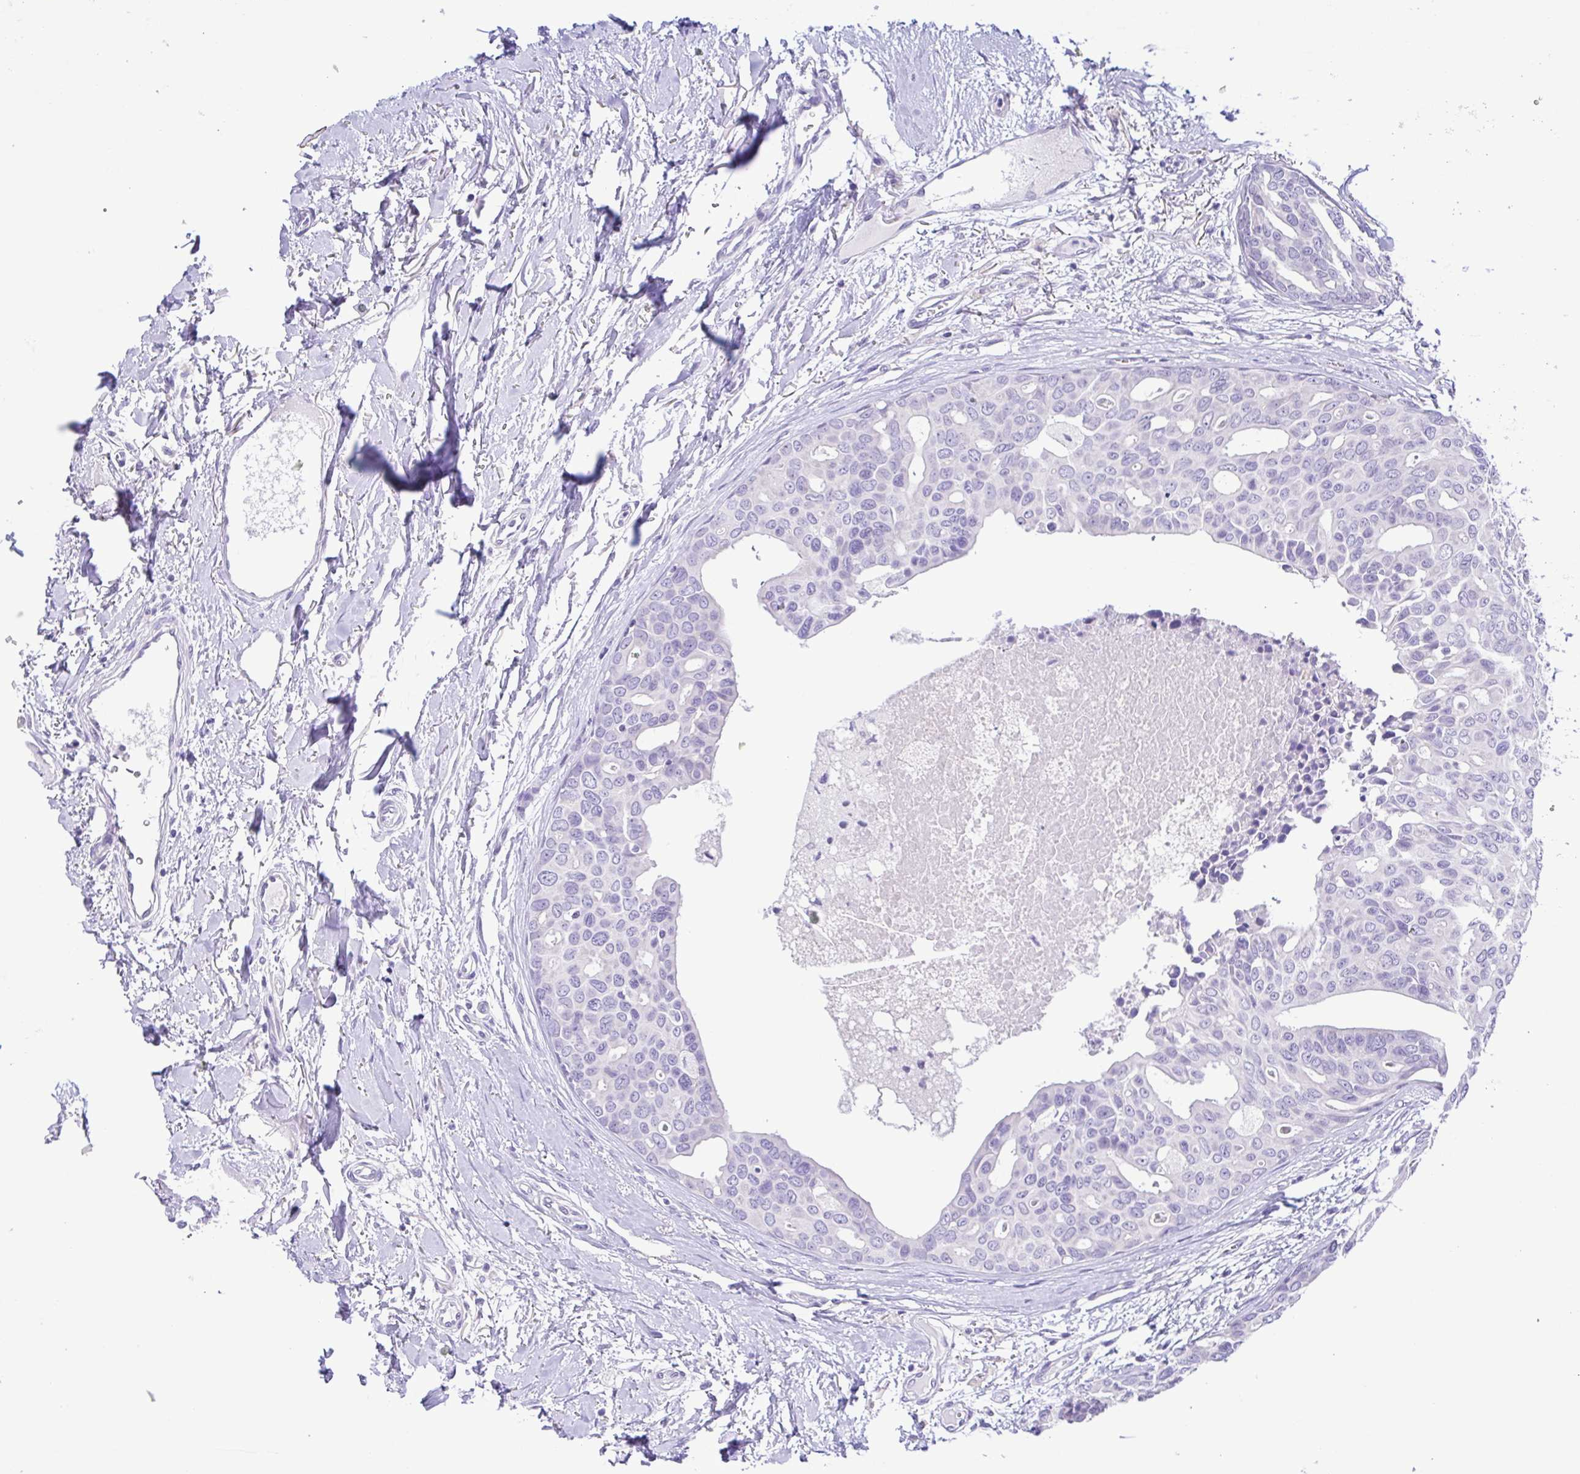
{"staining": {"intensity": "negative", "quantity": "none", "location": "none"}, "tissue": "breast cancer", "cell_type": "Tumor cells", "image_type": "cancer", "snomed": [{"axis": "morphology", "description": "Duct carcinoma"}, {"axis": "topography", "description": "Breast"}], "caption": "Immunohistochemistry (IHC) of human breast infiltrating ductal carcinoma demonstrates no staining in tumor cells.", "gene": "CD72", "patient": {"sex": "female", "age": 54}}